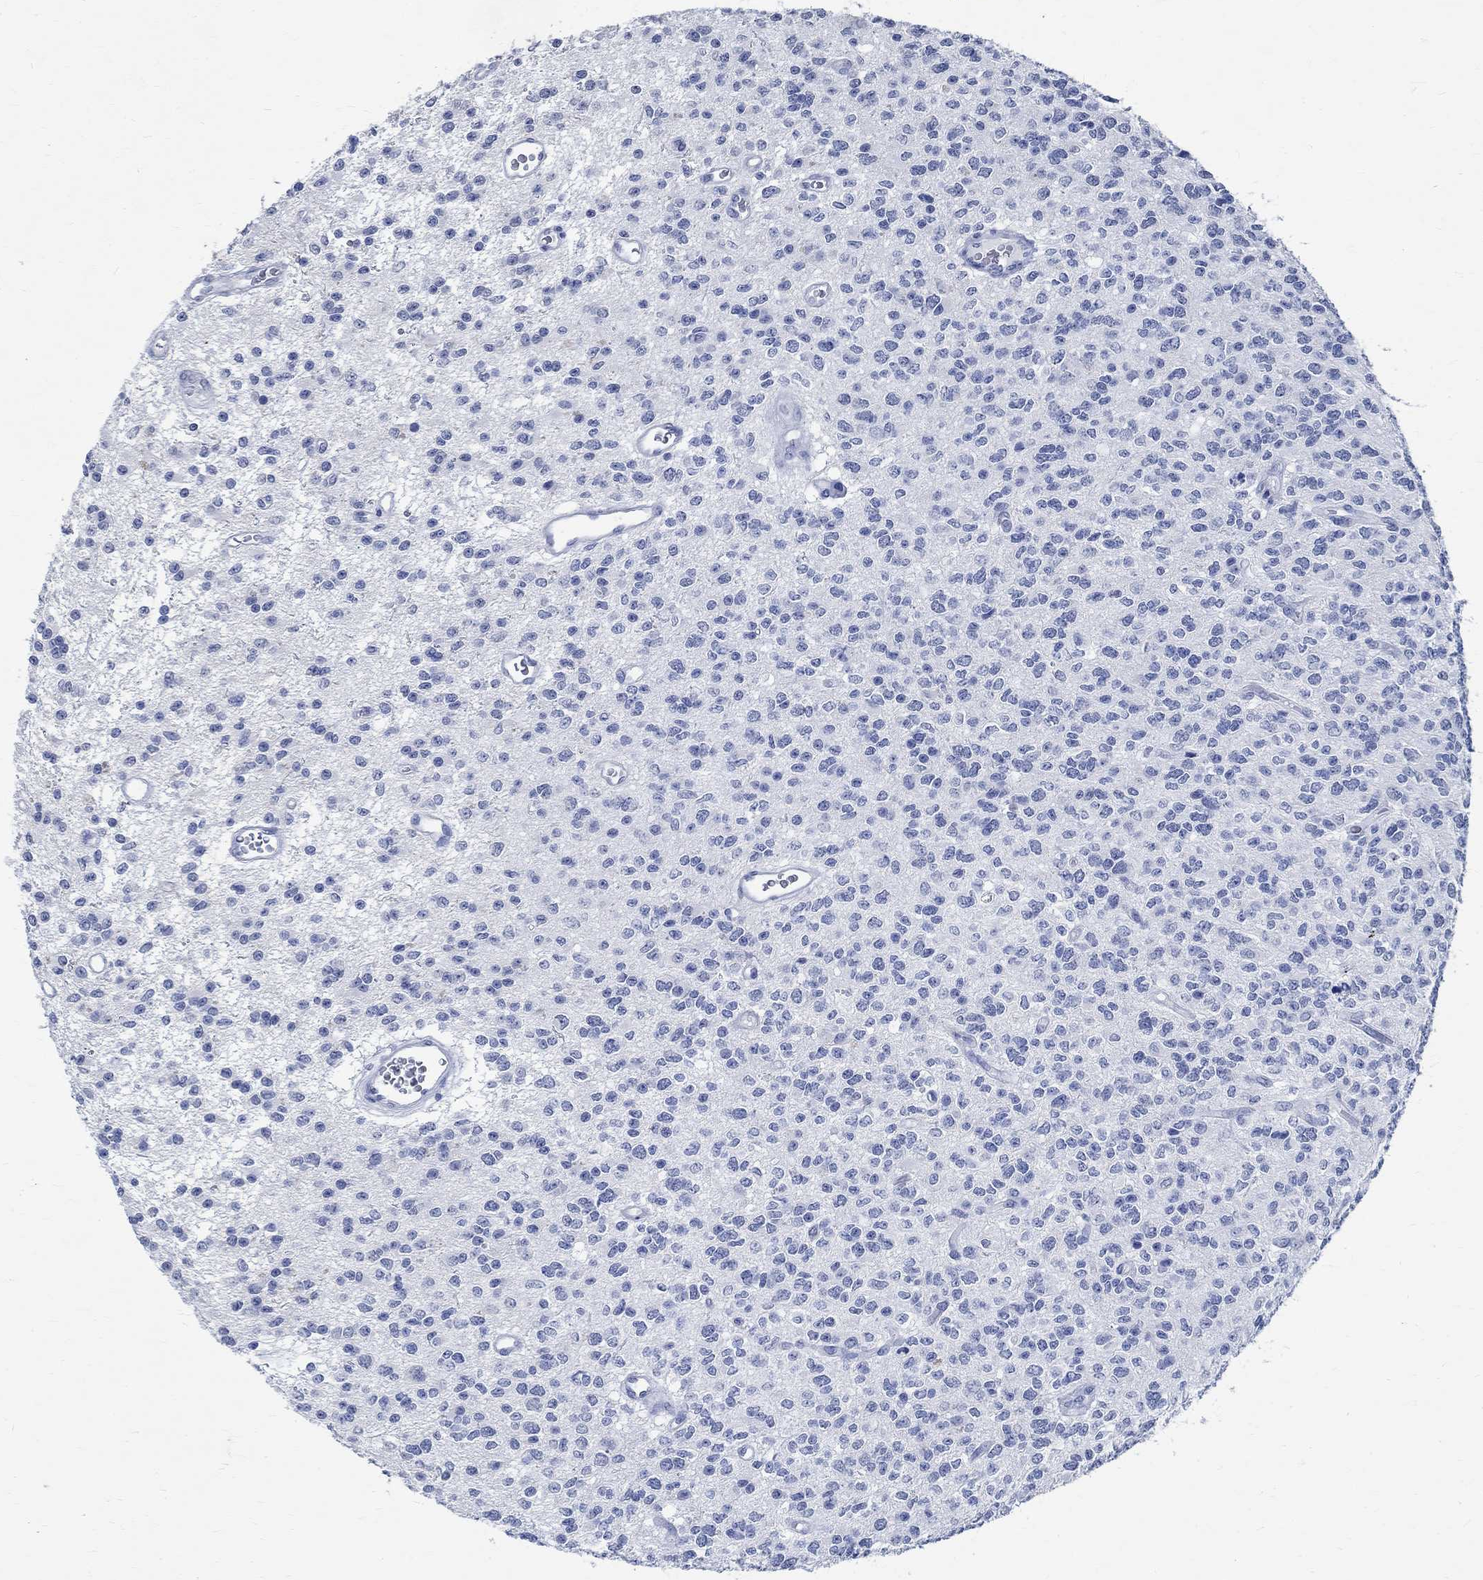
{"staining": {"intensity": "negative", "quantity": "none", "location": "none"}, "tissue": "glioma", "cell_type": "Tumor cells", "image_type": "cancer", "snomed": [{"axis": "morphology", "description": "Glioma, malignant, Low grade"}, {"axis": "topography", "description": "Brain"}], "caption": "IHC image of human glioma stained for a protein (brown), which exhibits no expression in tumor cells.", "gene": "TMEM221", "patient": {"sex": "female", "age": 45}}